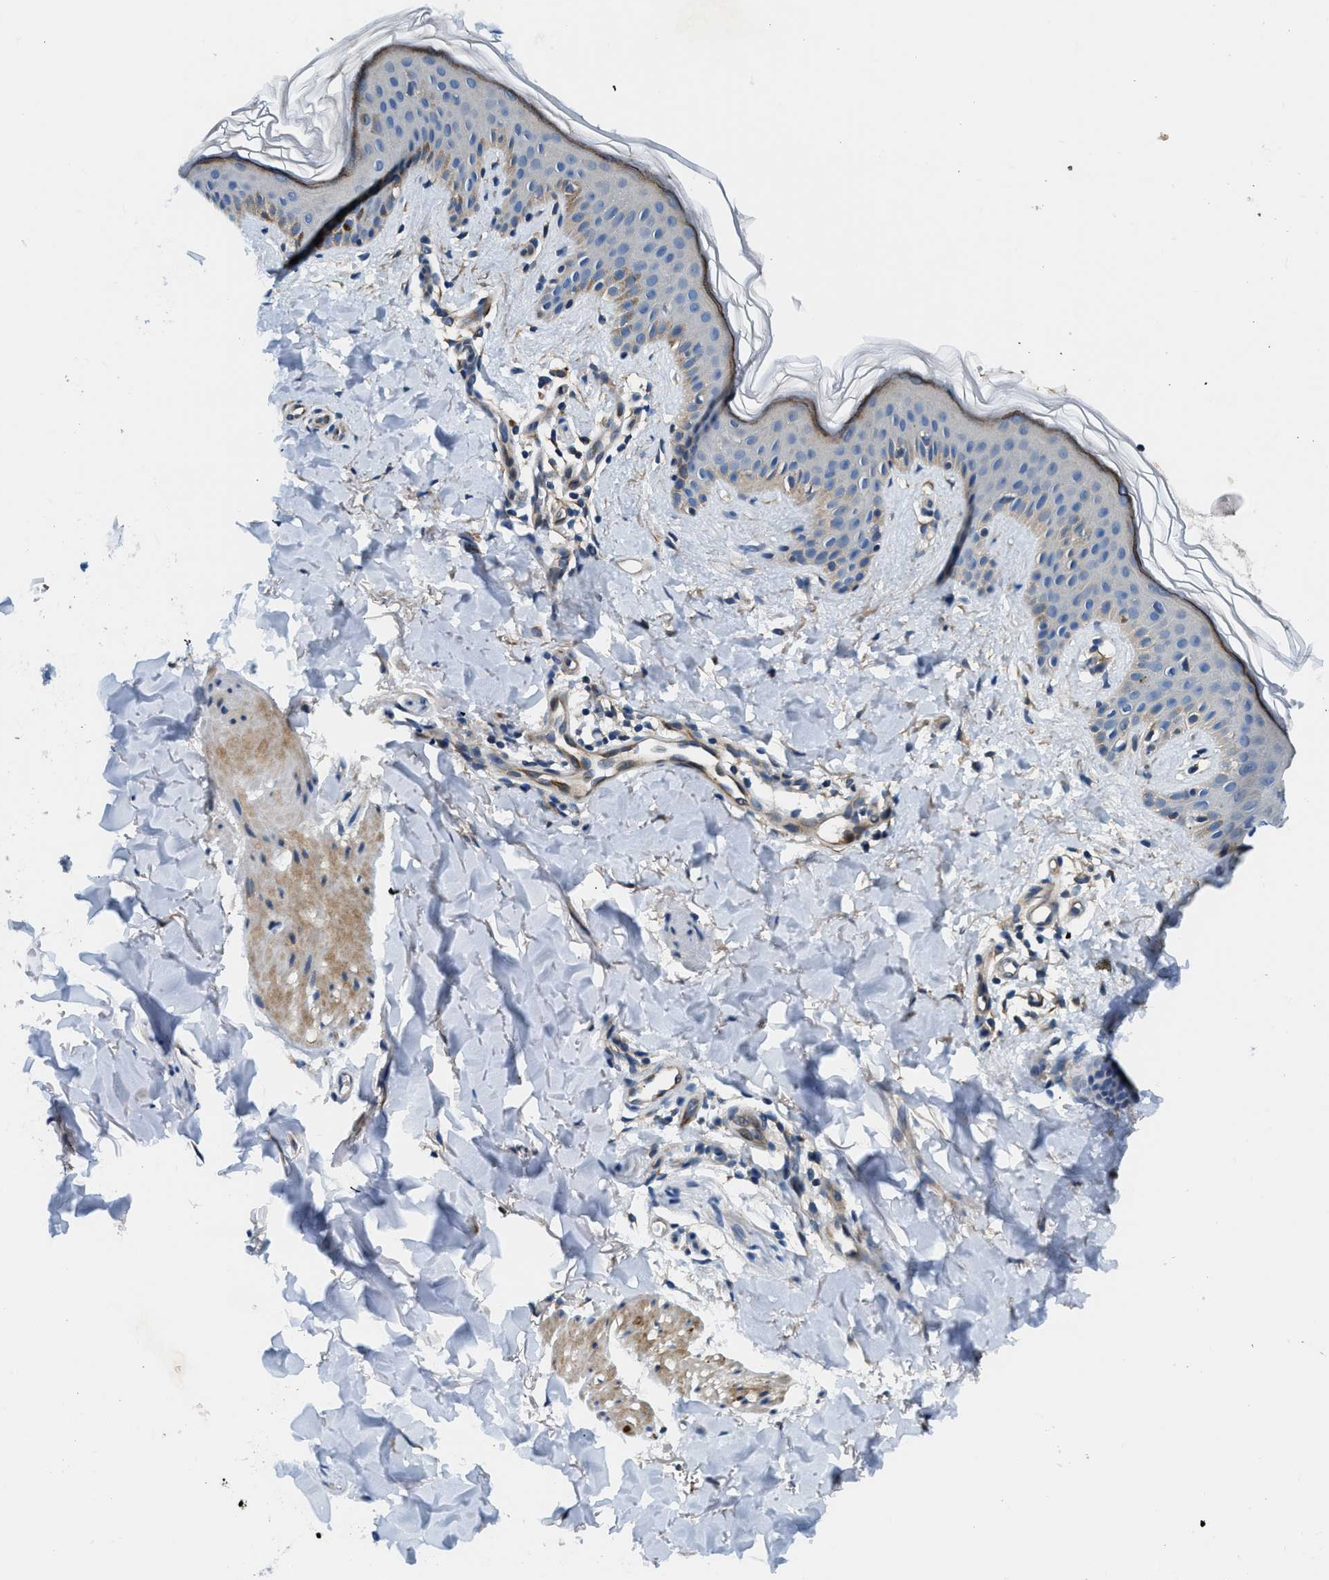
{"staining": {"intensity": "negative", "quantity": "none", "location": "none"}, "tissue": "skin", "cell_type": "Fibroblasts", "image_type": "normal", "snomed": [{"axis": "morphology", "description": "Normal tissue, NOS"}, {"axis": "topography", "description": "Skin"}], "caption": "Immunohistochemistry (IHC) photomicrograph of normal skin: human skin stained with DAB reveals no significant protein staining in fibroblasts.", "gene": "LPIN2", "patient": {"sex": "male", "age": 40}}